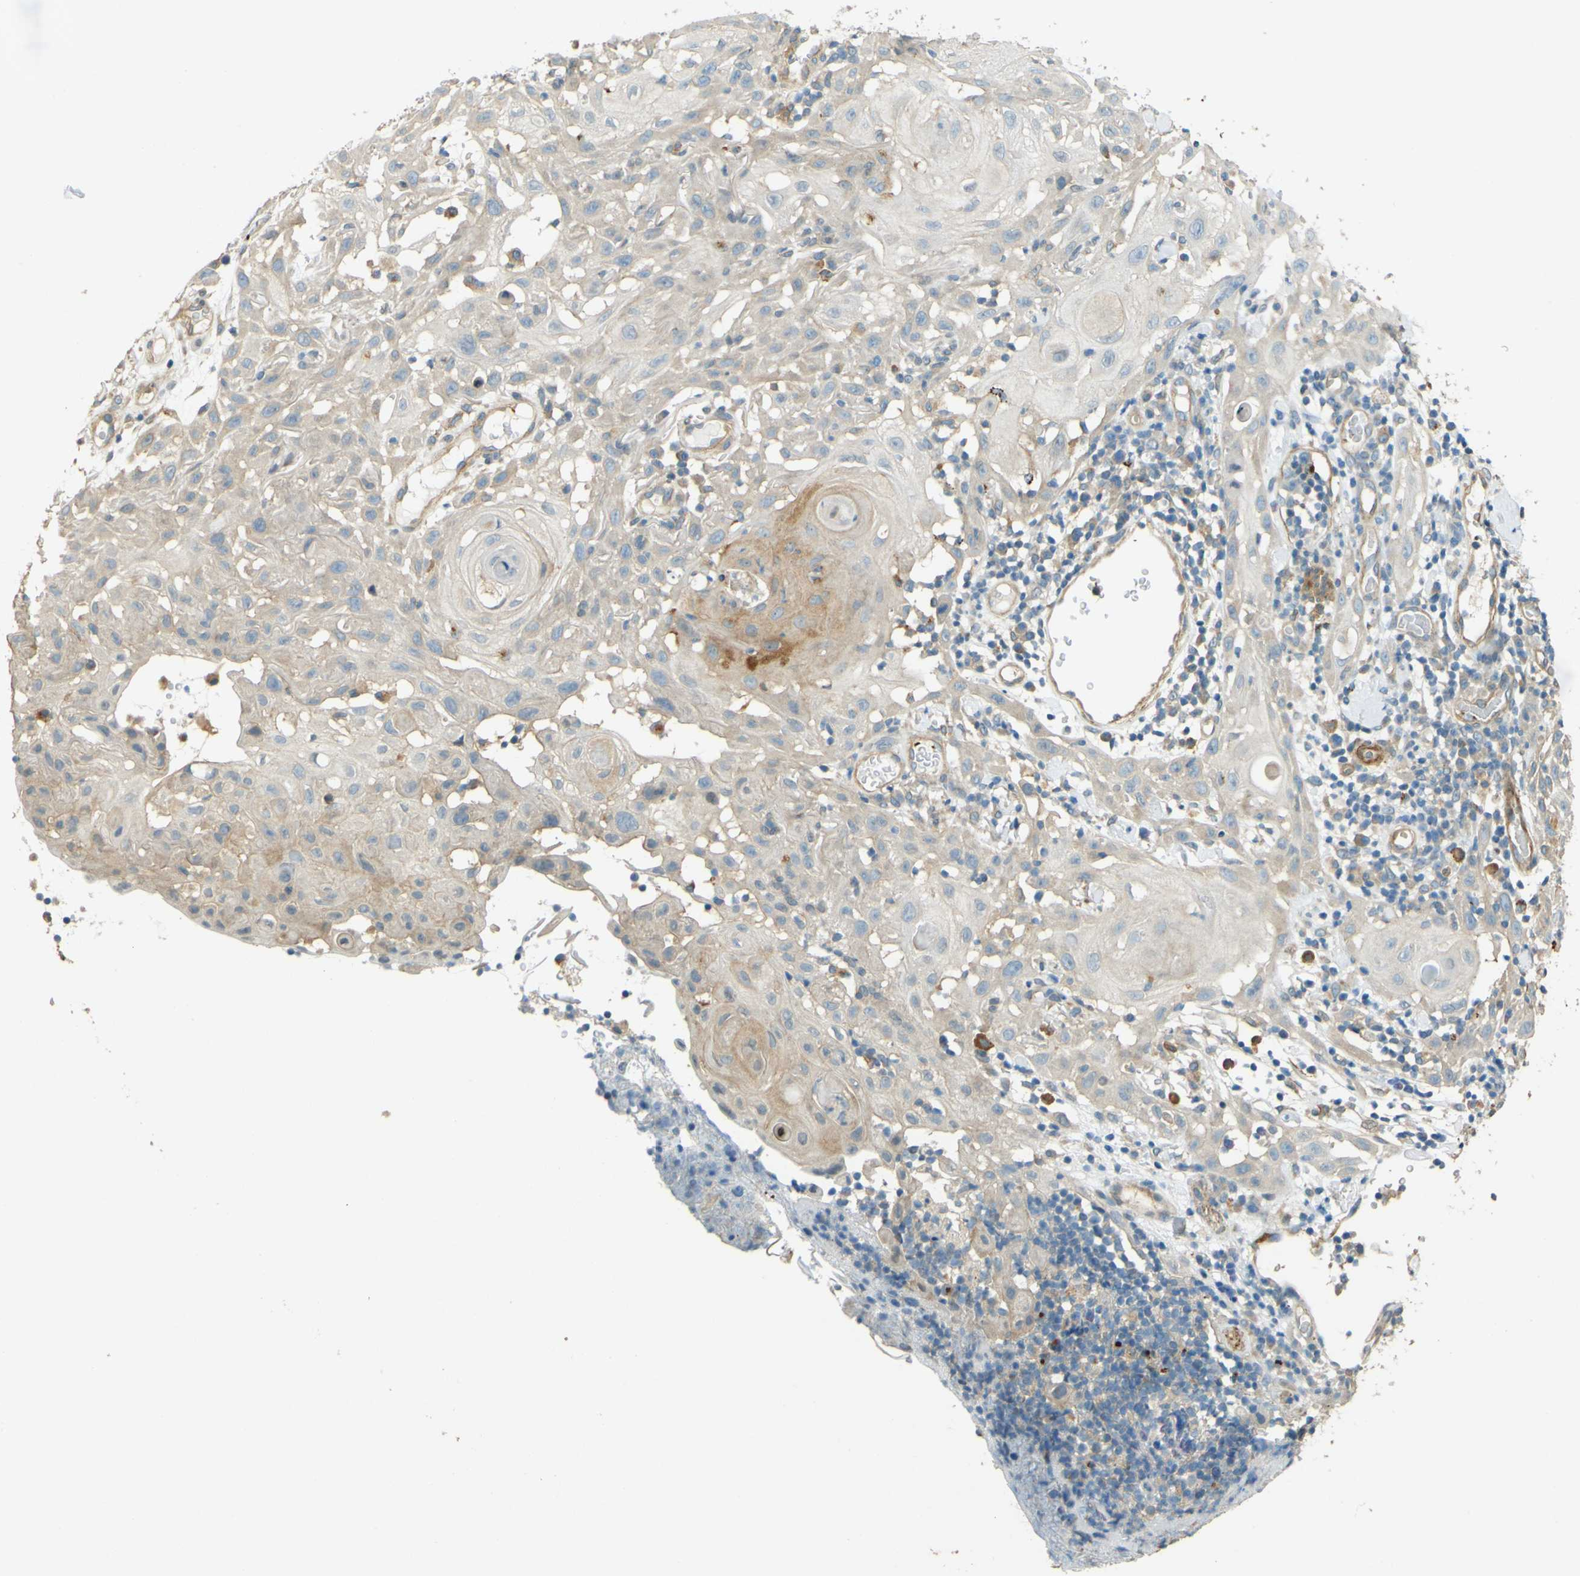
{"staining": {"intensity": "weak", "quantity": "<25%", "location": "cytoplasmic/membranous"}, "tissue": "skin cancer", "cell_type": "Tumor cells", "image_type": "cancer", "snomed": [{"axis": "morphology", "description": "Squamous cell carcinoma, NOS"}, {"axis": "topography", "description": "Skin"}], "caption": "High magnification brightfield microscopy of skin squamous cell carcinoma stained with DAB (brown) and counterstained with hematoxylin (blue): tumor cells show no significant staining. (Brightfield microscopy of DAB (3,3'-diaminobenzidine) IHC at high magnification).", "gene": "NEXN", "patient": {"sex": "male", "age": 24}}